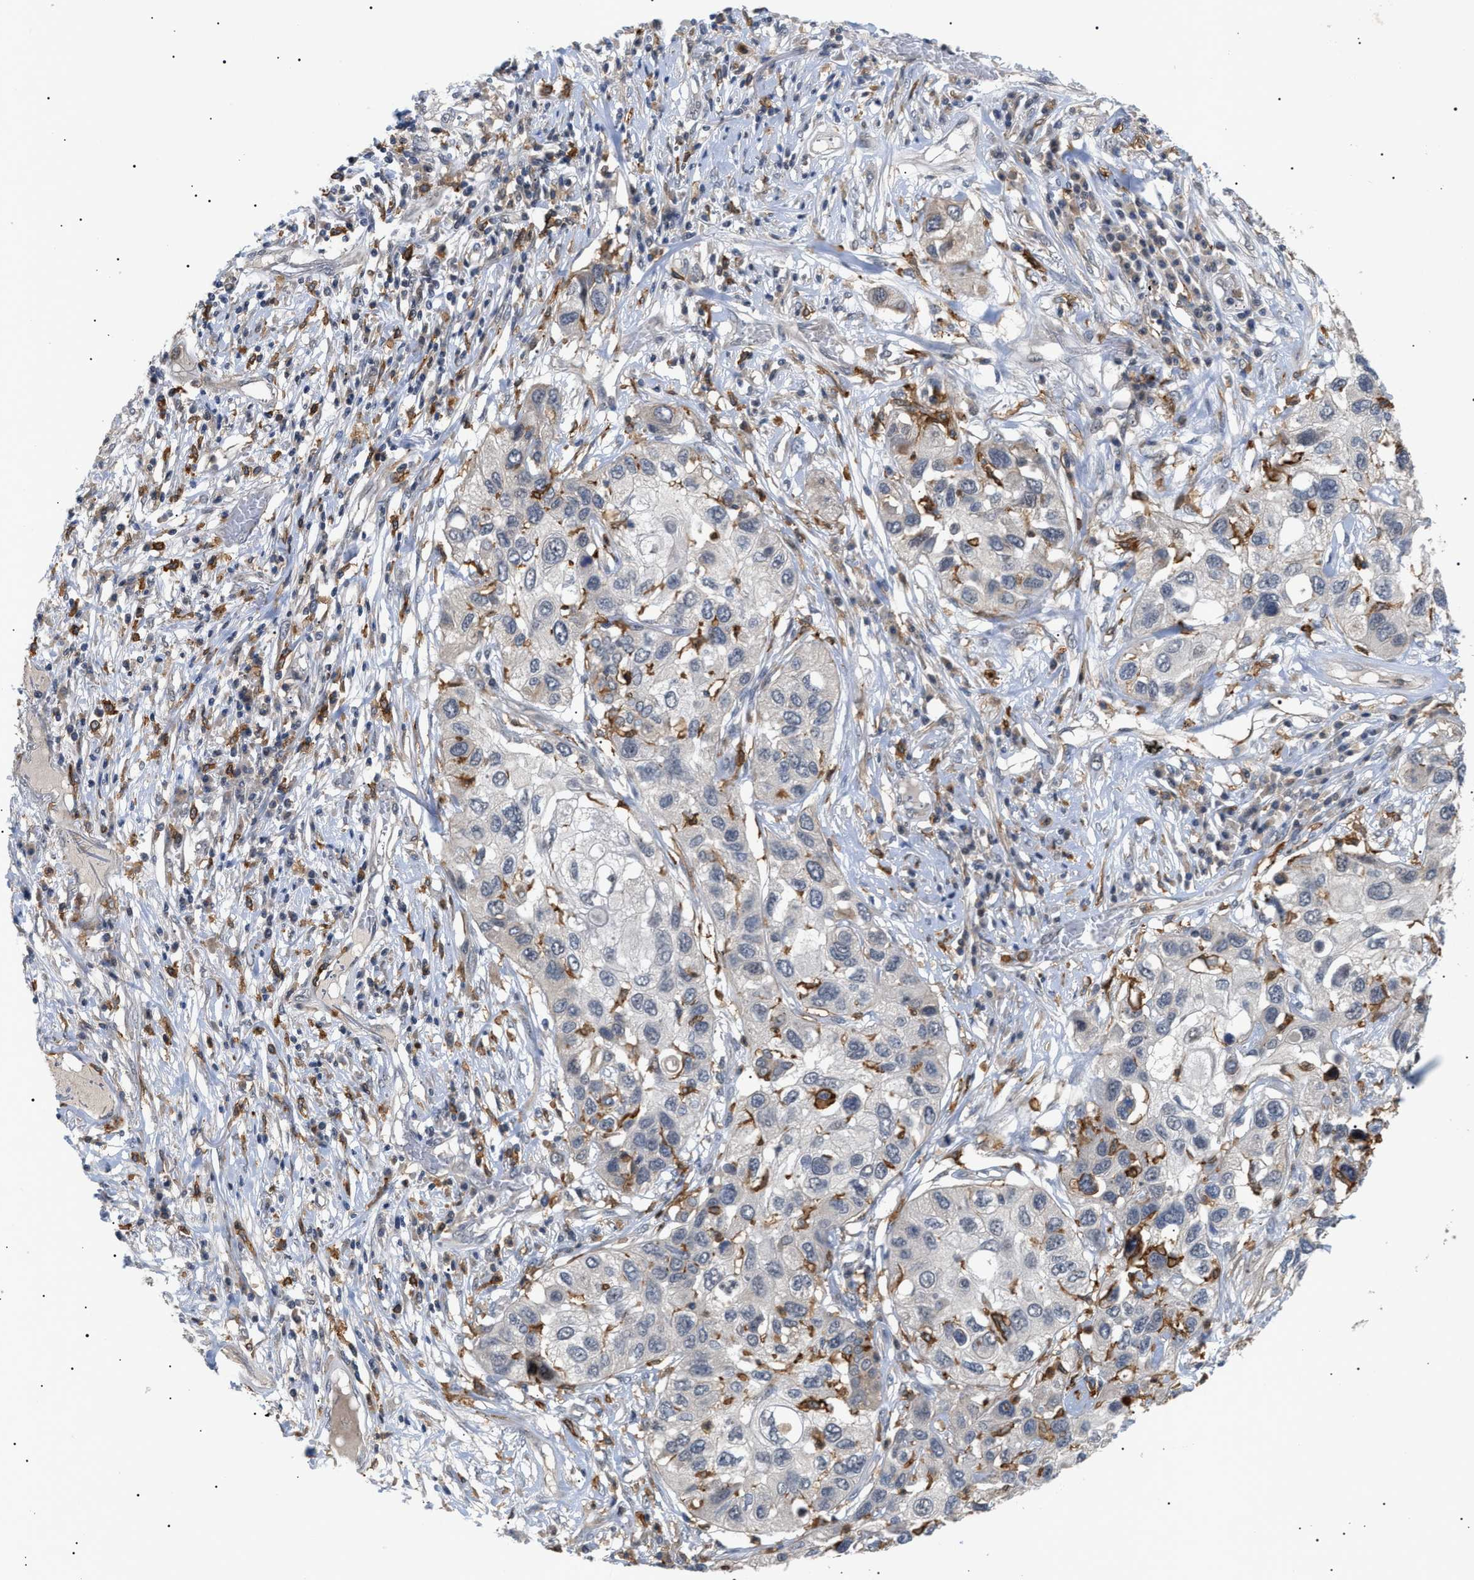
{"staining": {"intensity": "negative", "quantity": "none", "location": "none"}, "tissue": "lung cancer", "cell_type": "Tumor cells", "image_type": "cancer", "snomed": [{"axis": "morphology", "description": "Squamous cell carcinoma, NOS"}, {"axis": "topography", "description": "Lung"}], "caption": "Micrograph shows no significant protein expression in tumor cells of lung cancer.", "gene": "CD300A", "patient": {"sex": "male", "age": 71}}